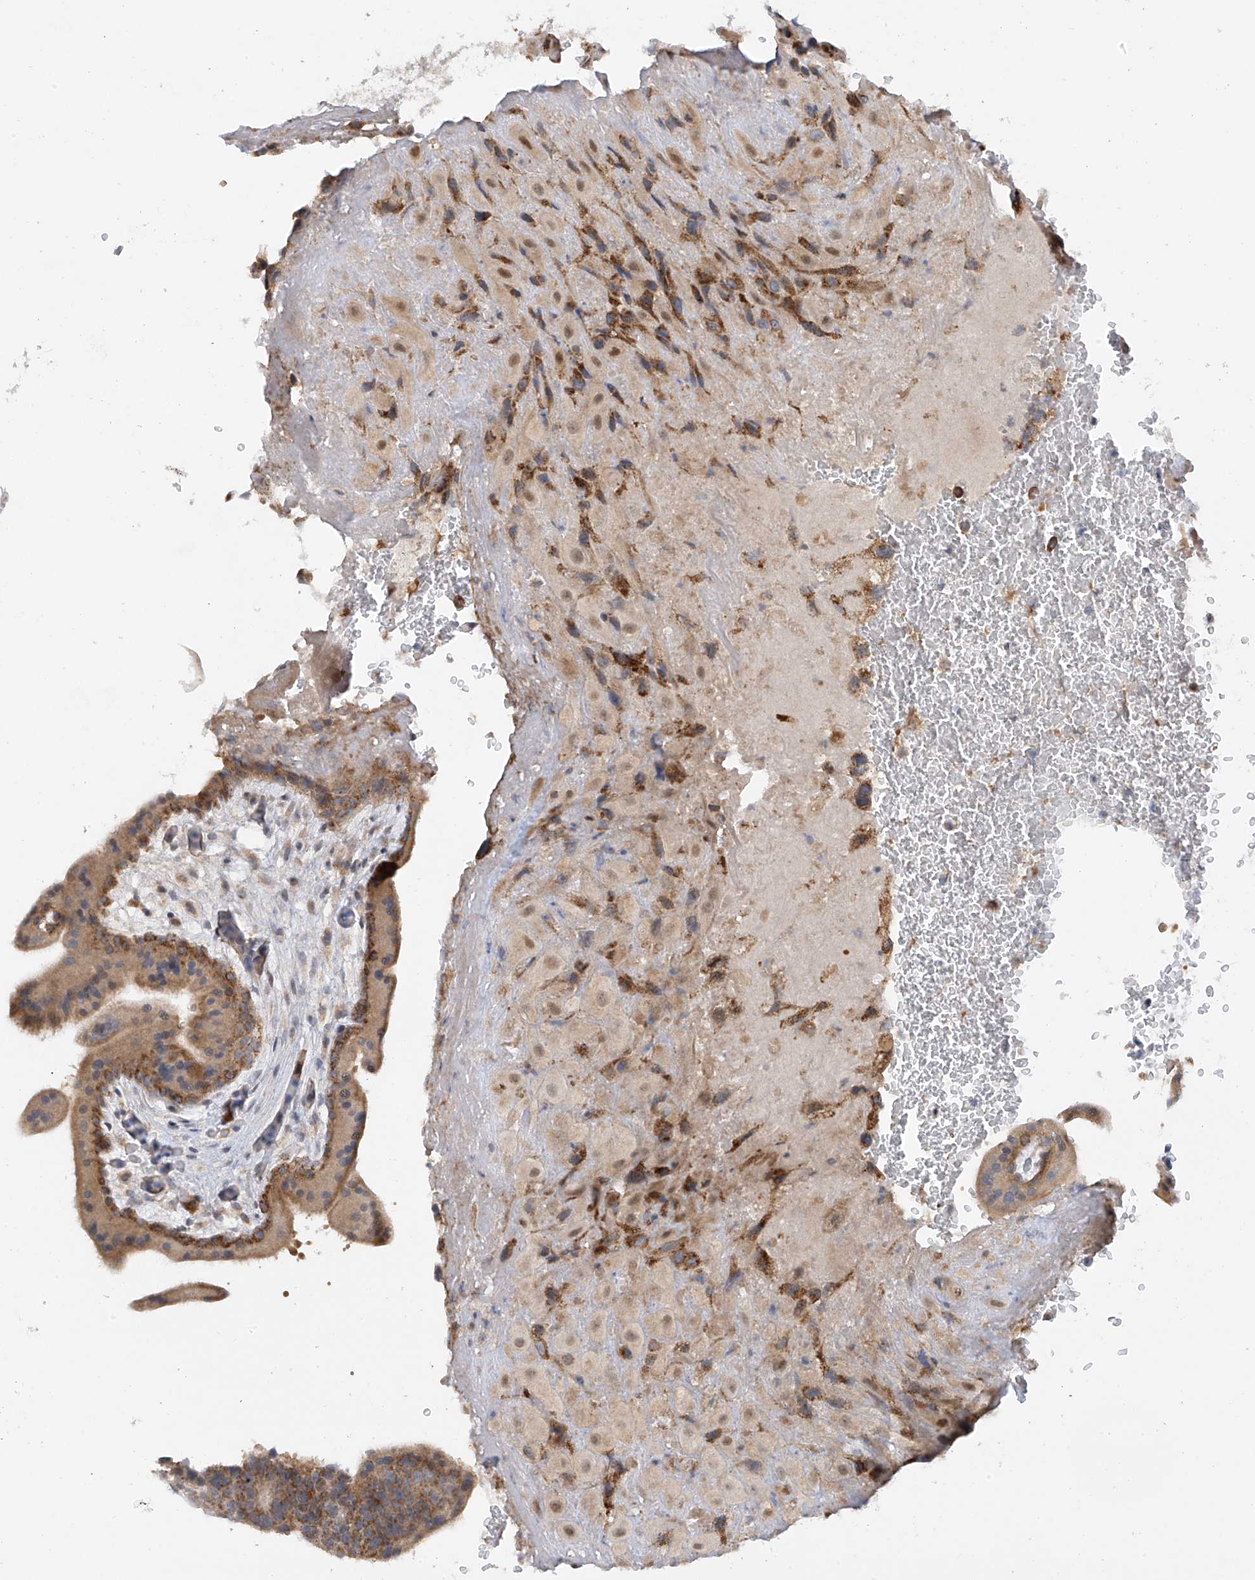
{"staining": {"intensity": "weak", "quantity": ">75%", "location": "cytoplasmic/membranous"}, "tissue": "placenta", "cell_type": "Decidual cells", "image_type": "normal", "snomed": [{"axis": "morphology", "description": "Normal tissue, NOS"}, {"axis": "topography", "description": "Placenta"}], "caption": "Placenta stained with DAB (3,3'-diaminobenzidine) immunohistochemistry (IHC) shows low levels of weak cytoplasmic/membranous positivity in approximately >75% of decidual cells. The protein is shown in brown color, while the nuclei are stained blue.", "gene": "METTL18", "patient": {"sex": "female", "age": 35}}